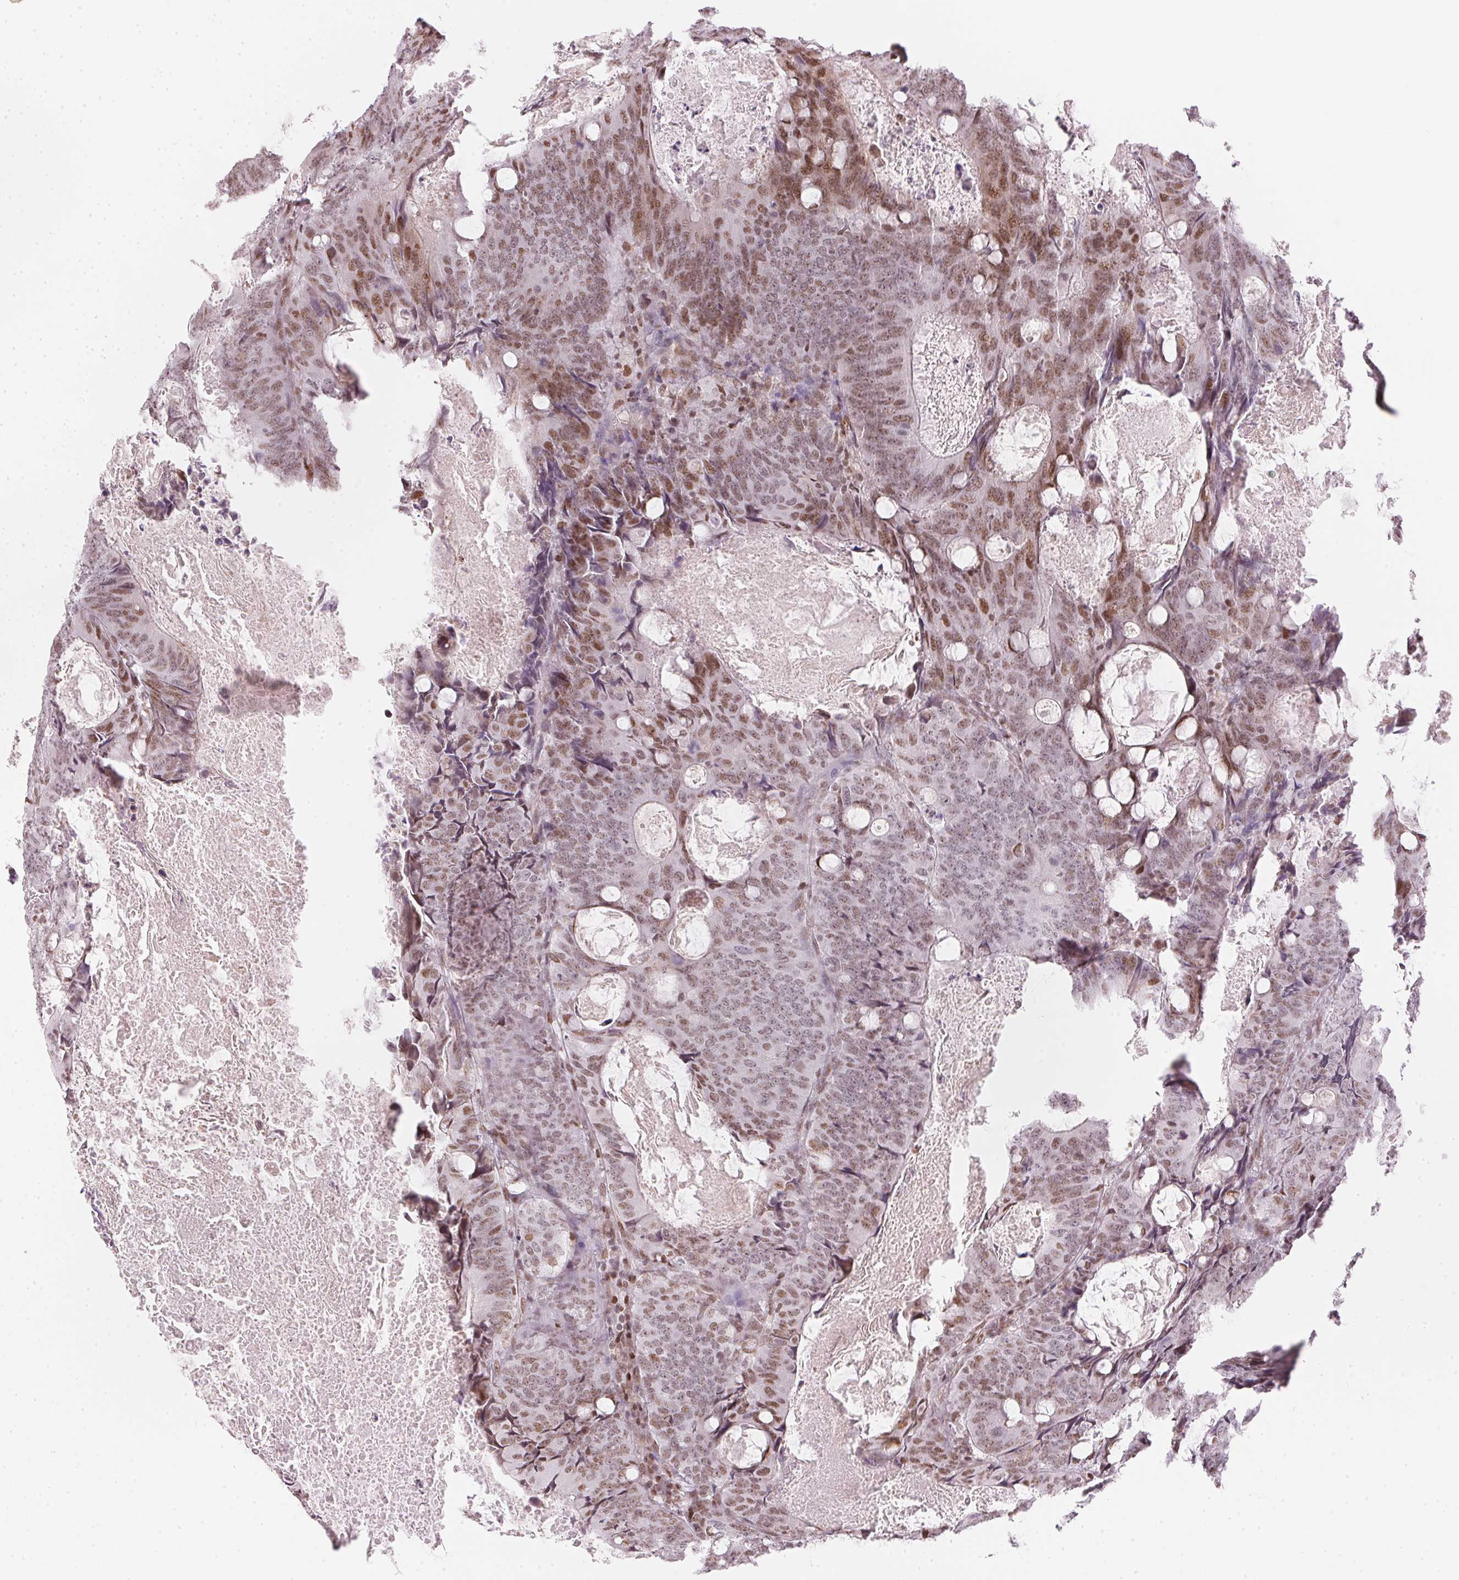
{"staining": {"intensity": "moderate", "quantity": "25%-75%", "location": "nuclear"}, "tissue": "colorectal cancer", "cell_type": "Tumor cells", "image_type": "cancer", "snomed": [{"axis": "morphology", "description": "Adenocarcinoma, NOS"}, {"axis": "topography", "description": "Colon"}], "caption": "Immunohistochemical staining of adenocarcinoma (colorectal) reveals moderate nuclear protein expression in about 25%-75% of tumor cells.", "gene": "KAT6A", "patient": {"sex": "male", "age": 67}}